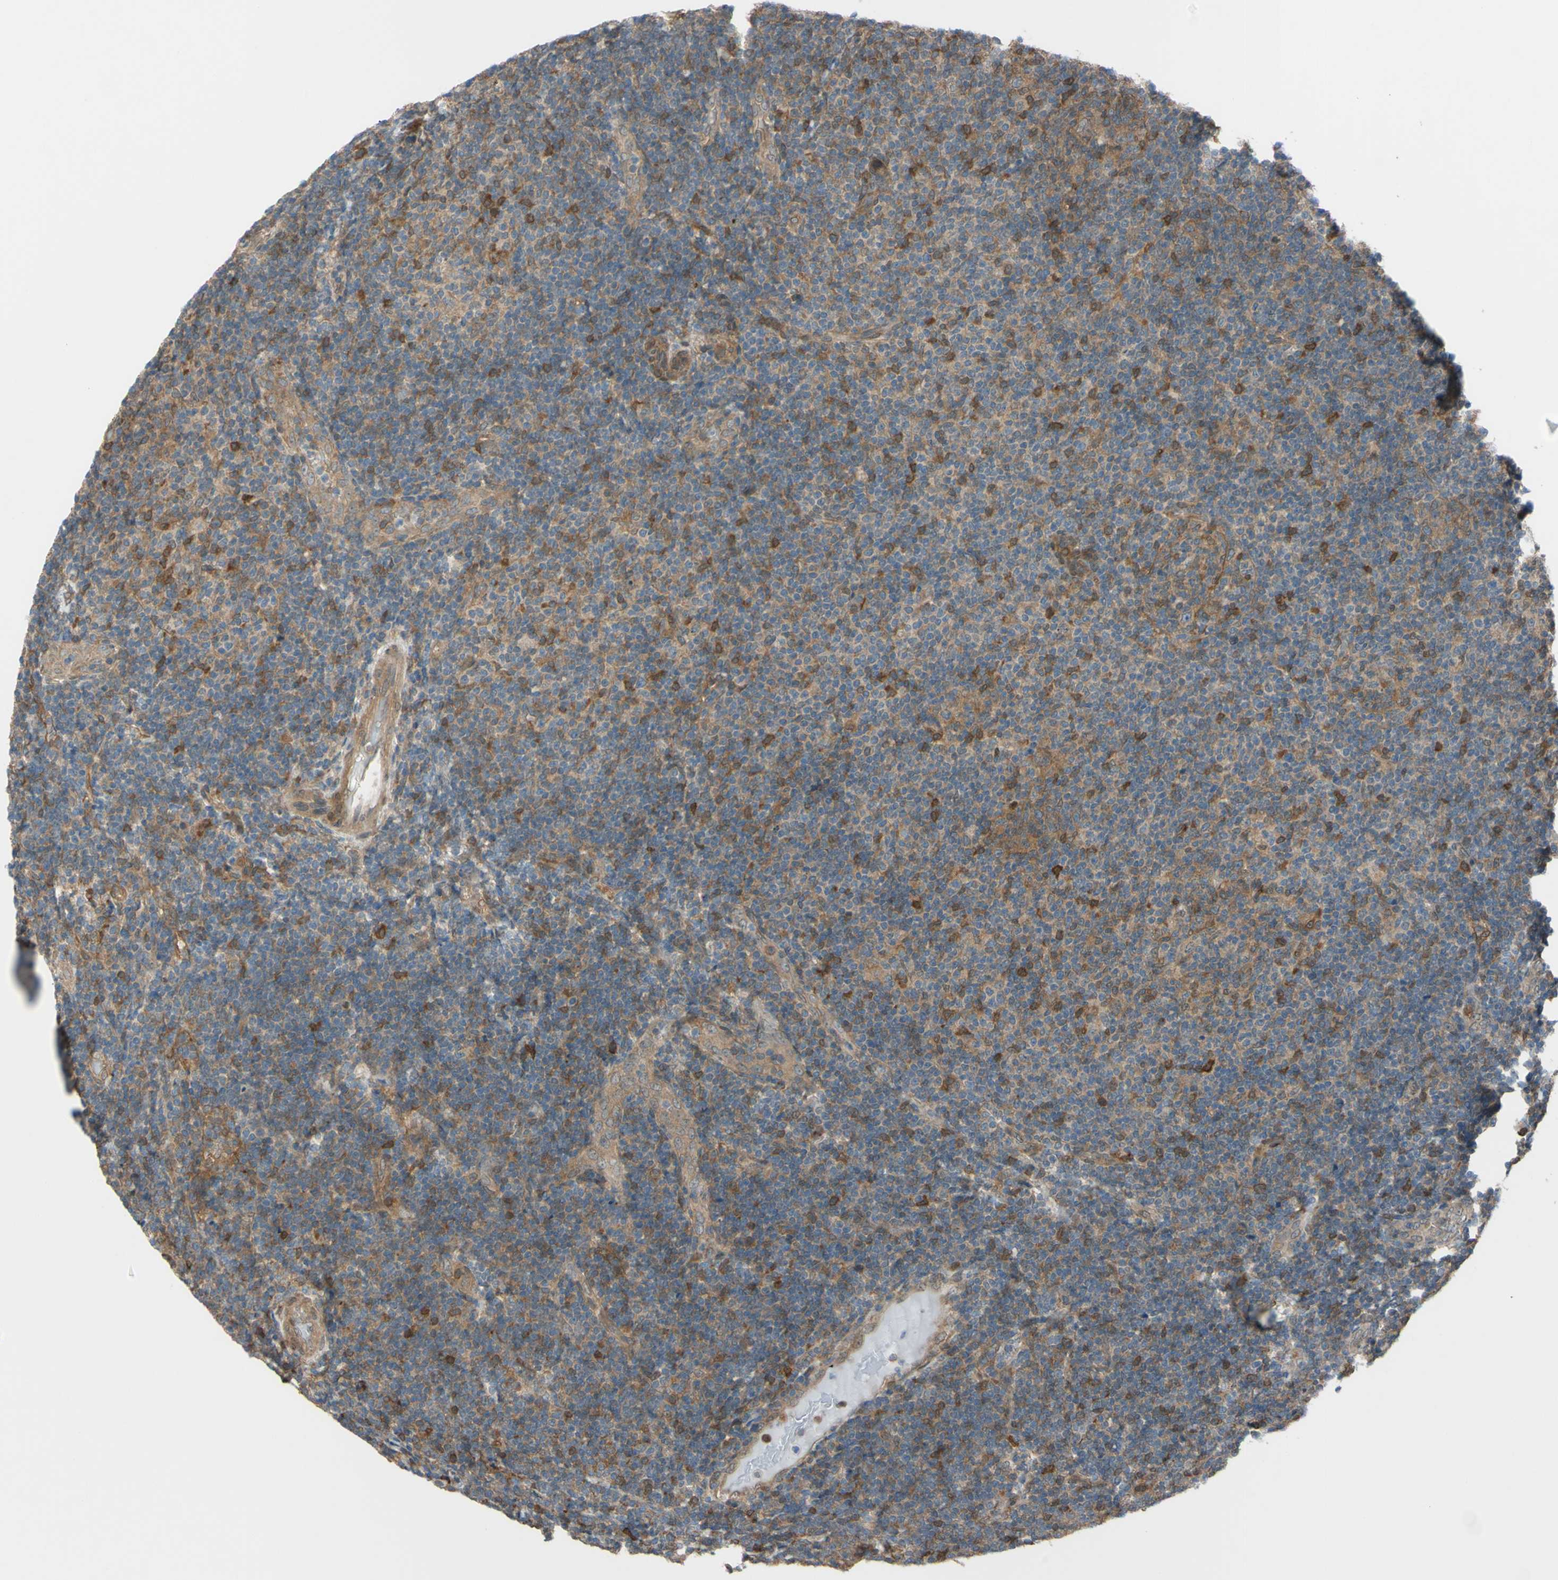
{"staining": {"intensity": "moderate", "quantity": "25%-75%", "location": "cytoplasmic/membranous"}, "tissue": "lymphoma", "cell_type": "Tumor cells", "image_type": "cancer", "snomed": [{"axis": "morphology", "description": "Malignant lymphoma, non-Hodgkin's type, Low grade"}, {"axis": "topography", "description": "Lymph node"}], "caption": "This photomicrograph exhibits IHC staining of human low-grade malignant lymphoma, non-Hodgkin's type, with medium moderate cytoplasmic/membranous positivity in about 25%-75% of tumor cells.", "gene": "YWHAQ", "patient": {"sex": "male", "age": 83}}